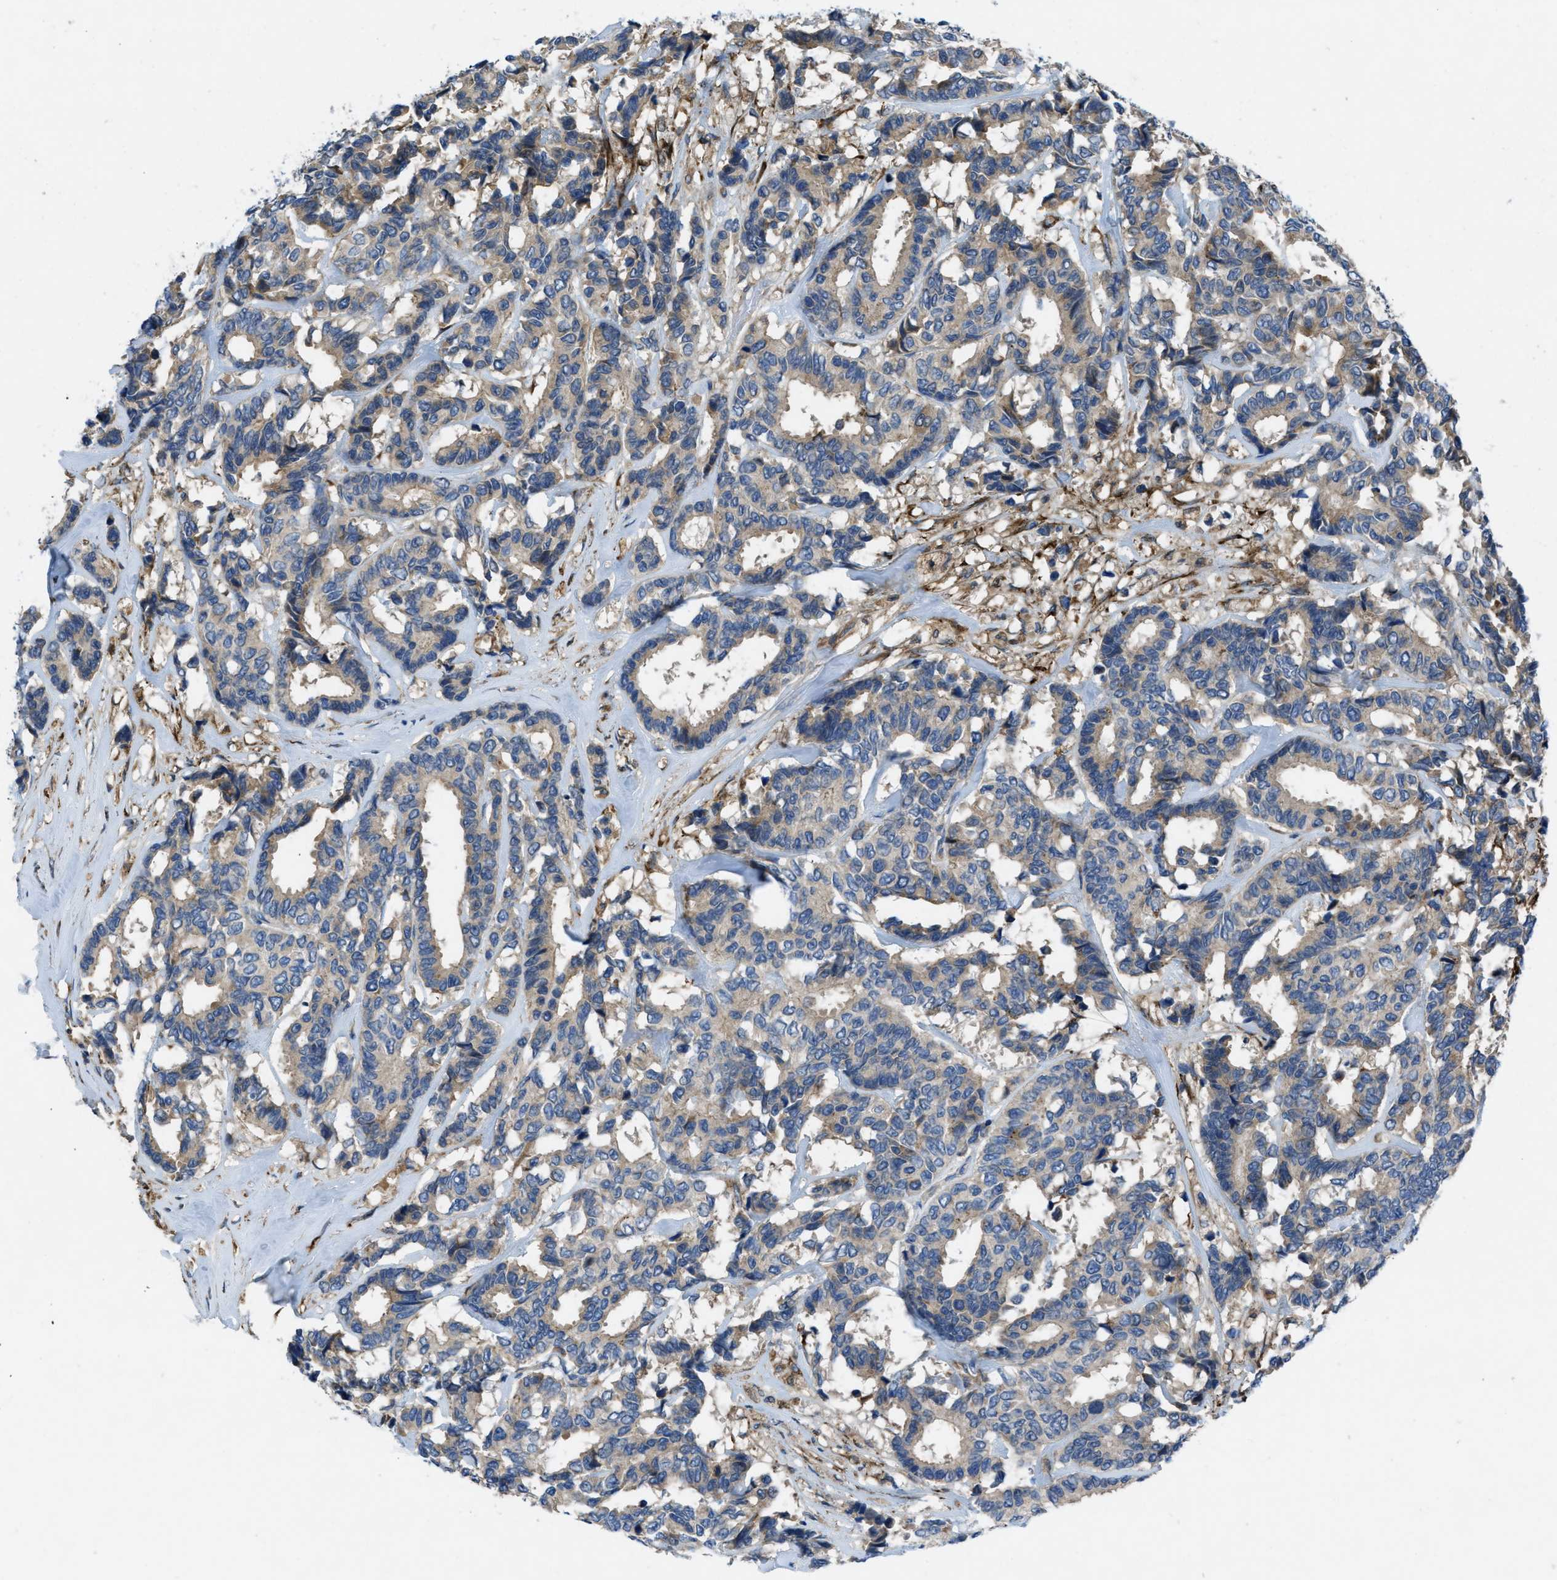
{"staining": {"intensity": "weak", "quantity": ">75%", "location": "cytoplasmic/membranous"}, "tissue": "breast cancer", "cell_type": "Tumor cells", "image_type": "cancer", "snomed": [{"axis": "morphology", "description": "Duct carcinoma"}, {"axis": "topography", "description": "Breast"}], "caption": "The histopathology image reveals immunohistochemical staining of infiltrating ductal carcinoma (breast). There is weak cytoplasmic/membranous positivity is identified in approximately >75% of tumor cells.", "gene": "MAP3K20", "patient": {"sex": "female", "age": 87}}